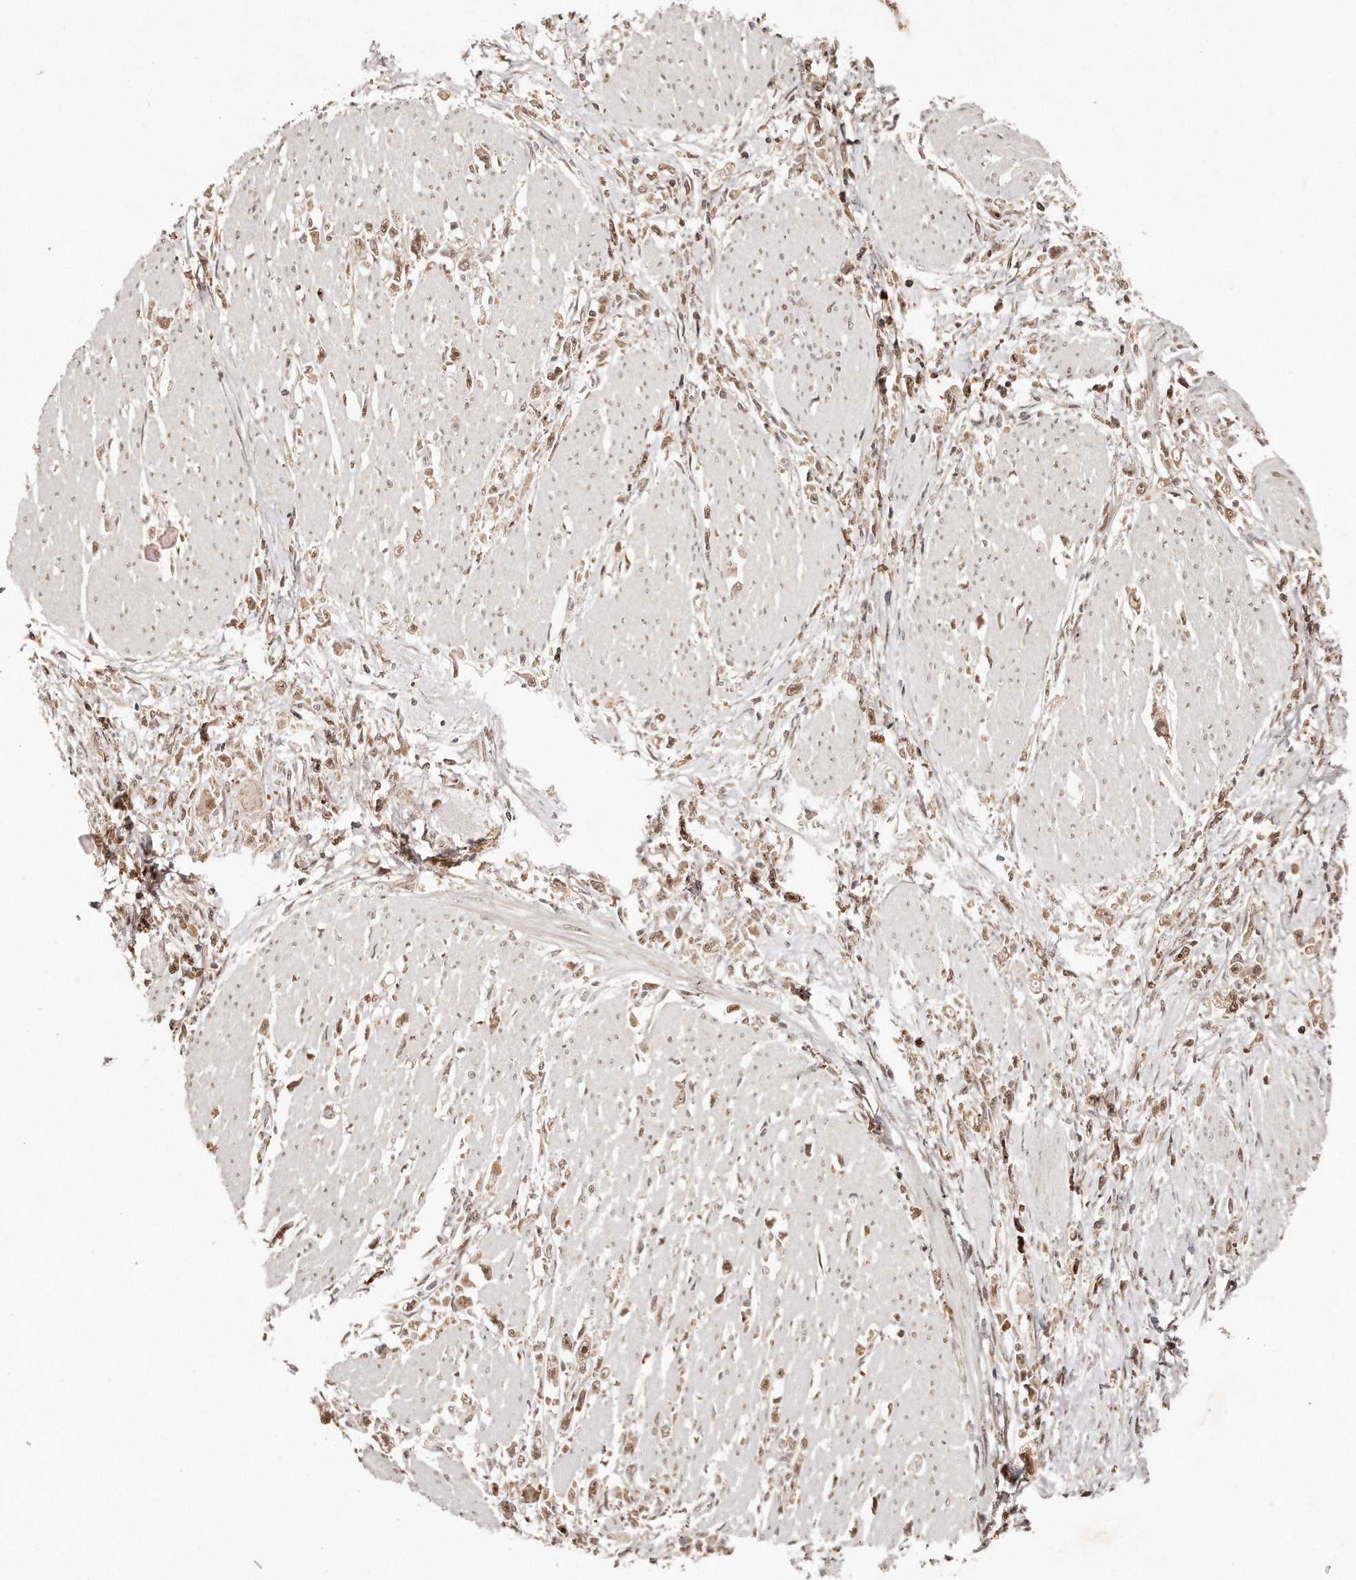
{"staining": {"intensity": "moderate", "quantity": ">75%", "location": "cytoplasmic/membranous,nuclear"}, "tissue": "stomach cancer", "cell_type": "Tumor cells", "image_type": "cancer", "snomed": [{"axis": "morphology", "description": "Adenocarcinoma, NOS"}, {"axis": "topography", "description": "Stomach"}], "caption": "Brown immunohistochemical staining in stomach adenocarcinoma shows moderate cytoplasmic/membranous and nuclear expression in approximately >75% of tumor cells.", "gene": "SOX4", "patient": {"sex": "female", "age": 59}}